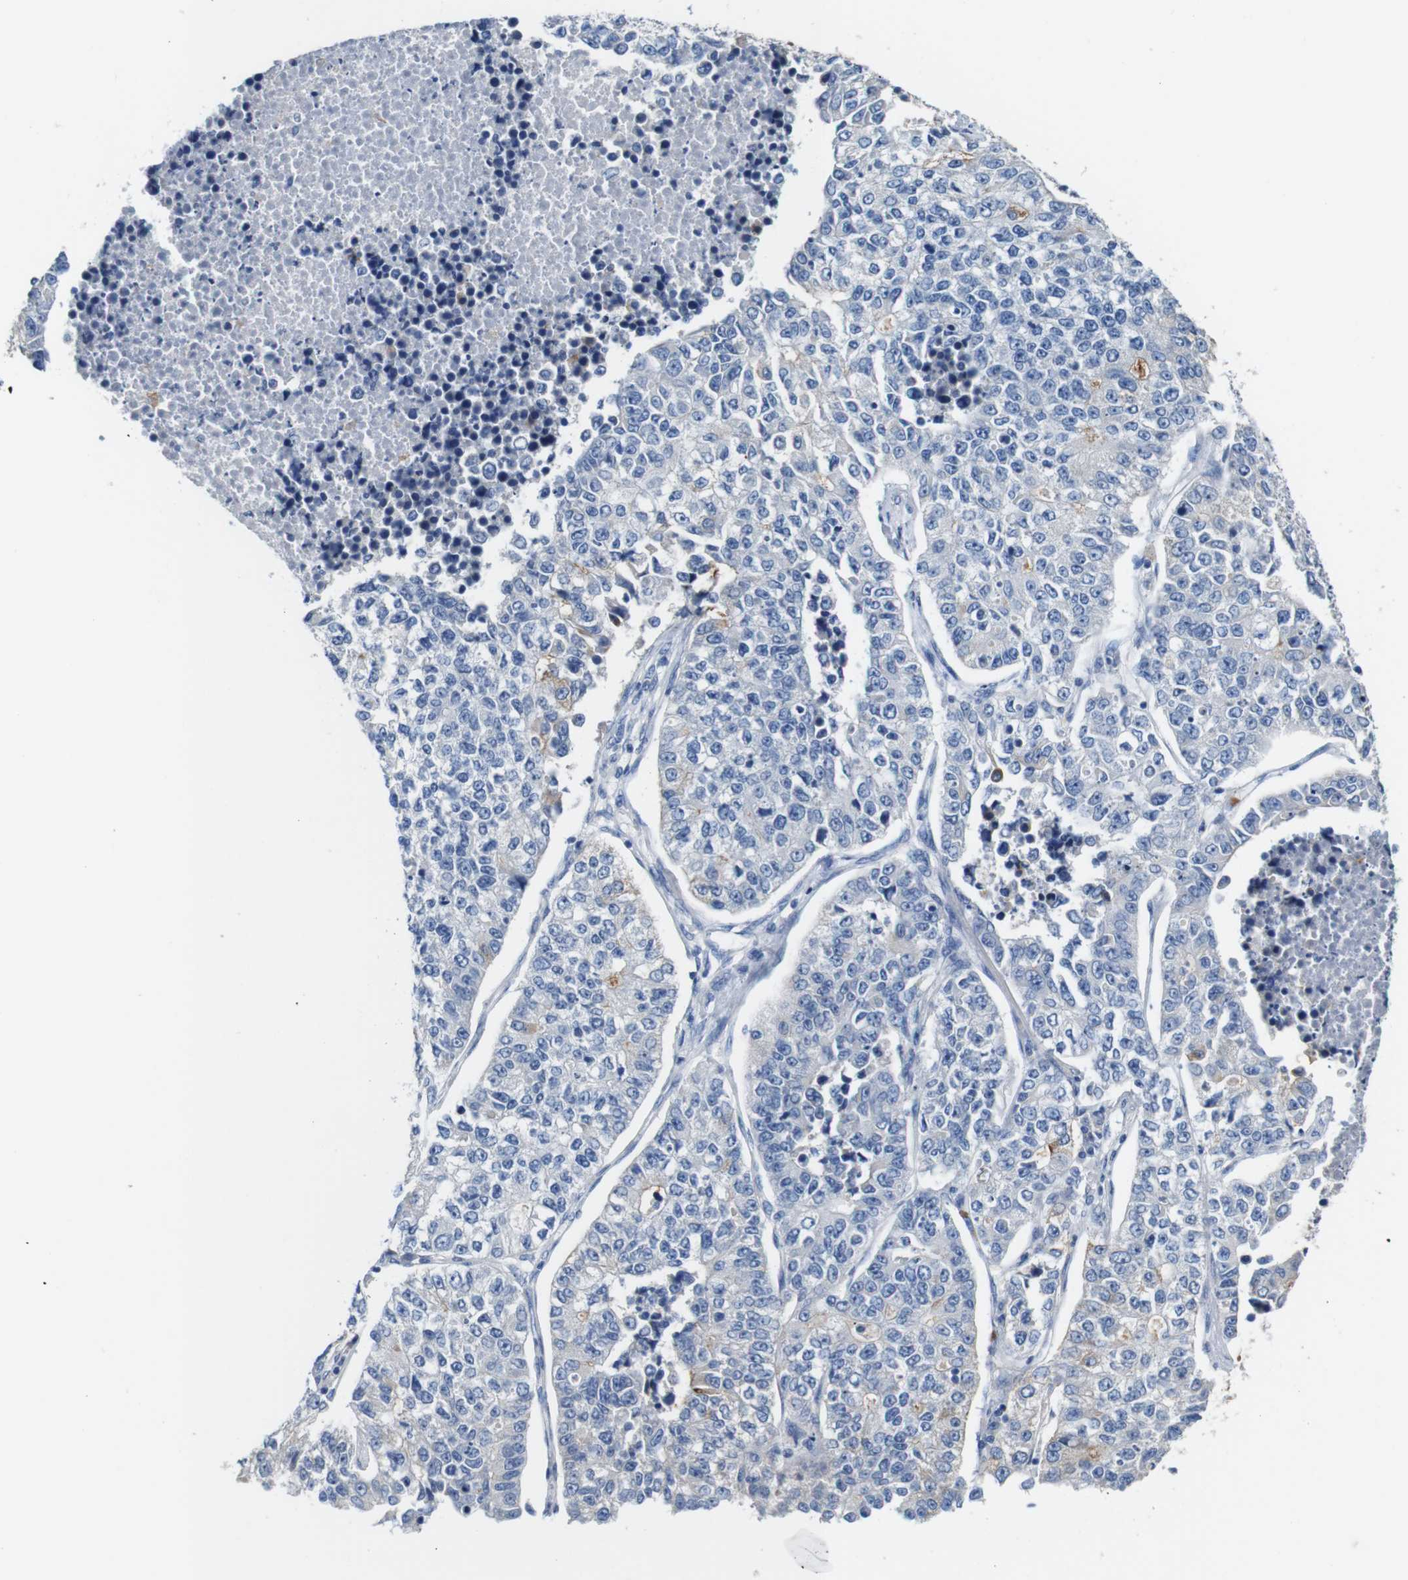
{"staining": {"intensity": "negative", "quantity": "none", "location": "none"}, "tissue": "lung cancer", "cell_type": "Tumor cells", "image_type": "cancer", "snomed": [{"axis": "morphology", "description": "Adenocarcinoma, NOS"}, {"axis": "topography", "description": "Lung"}], "caption": "Image shows no significant protein staining in tumor cells of lung adenocarcinoma.", "gene": "IGSF8", "patient": {"sex": "male", "age": 49}}